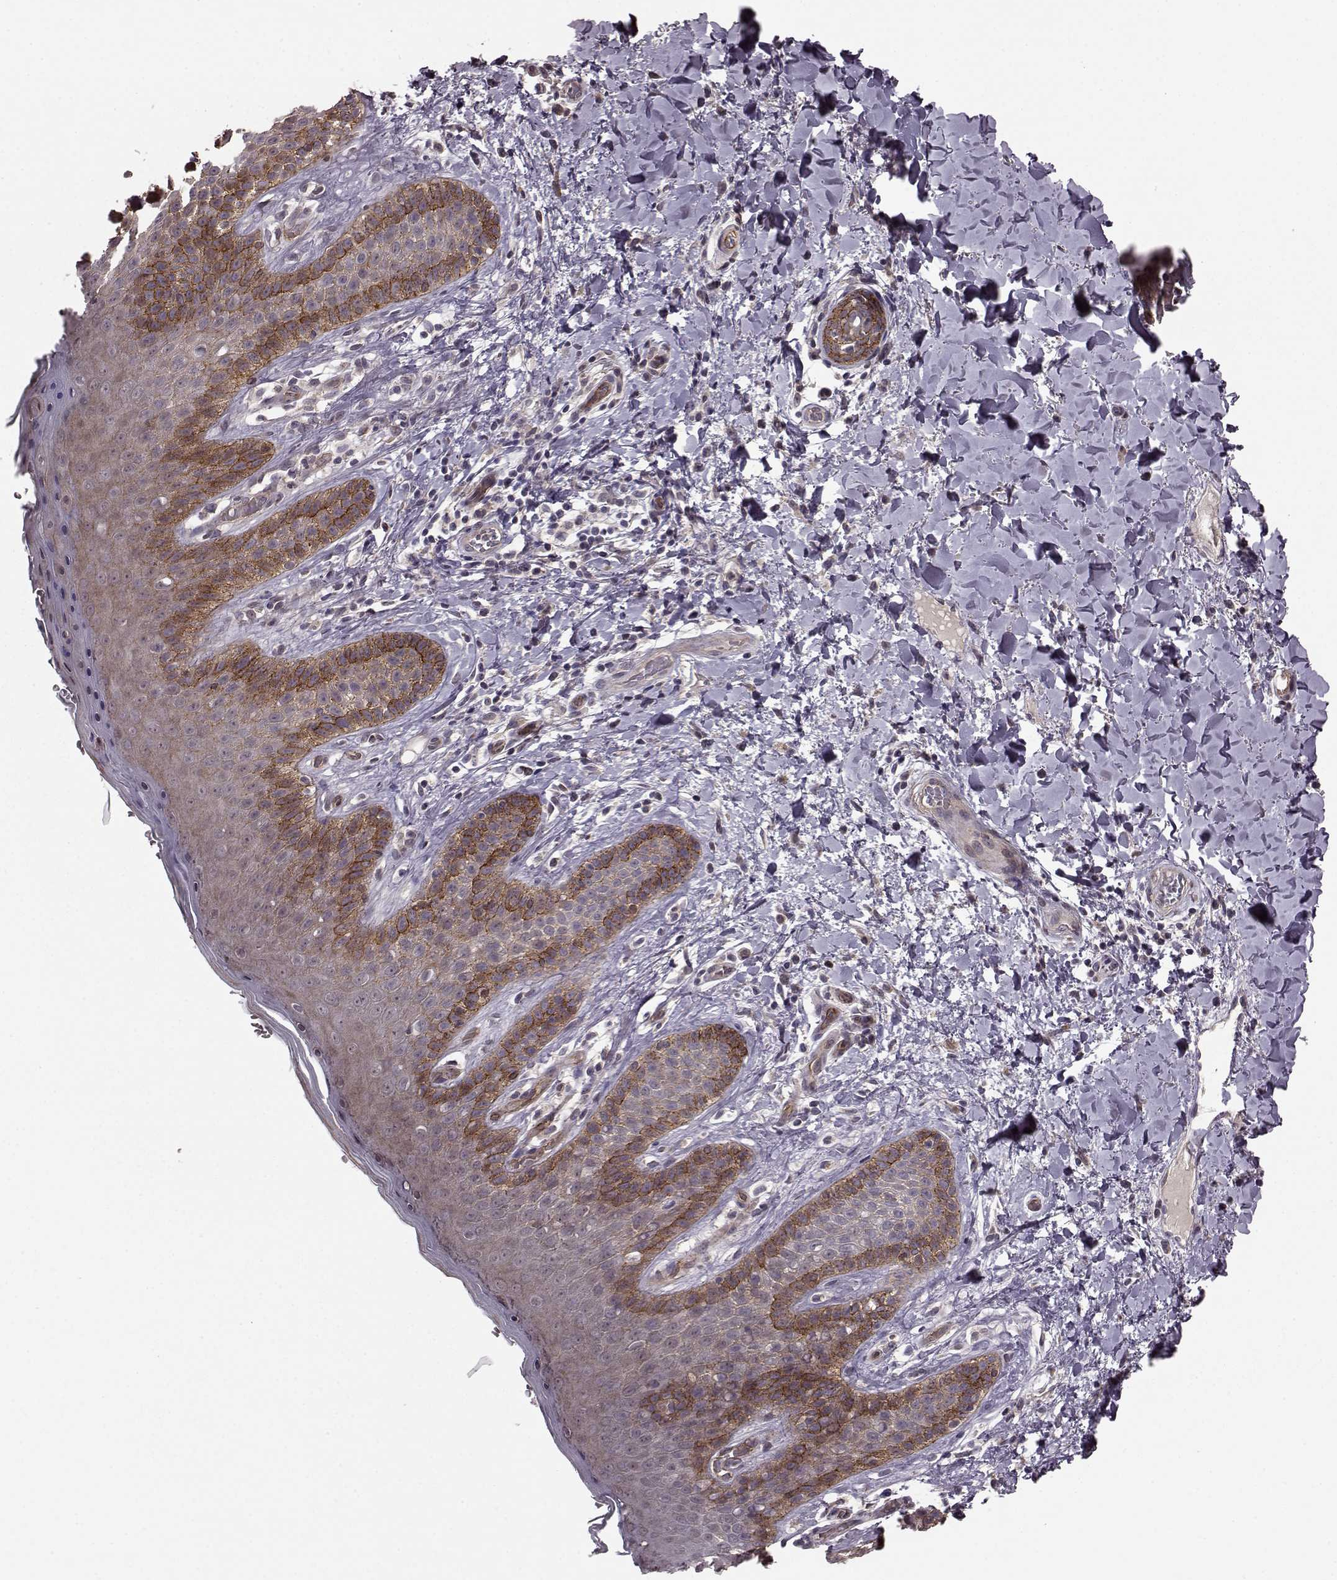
{"staining": {"intensity": "strong", "quantity": "<25%", "location": "cytoplasmic/membranous"}, "tissue": "skin", "cell_type": "Epidermal cells", "image_type": "normal", "snomed": [{"axis": "morphology", "description": "Normal tissue, NOS"}, {"axis": "topography", "description": "Anal"}], "caption": "An image of skin stained for a protein shows strong cytoplasmic/membranous brown staining in epidermal cells. Ihc stains the protein of interest in brown and the nuclei are stained blue.", "gene": "SYNPO", "patient": {"sex": "male", "age": 36}}